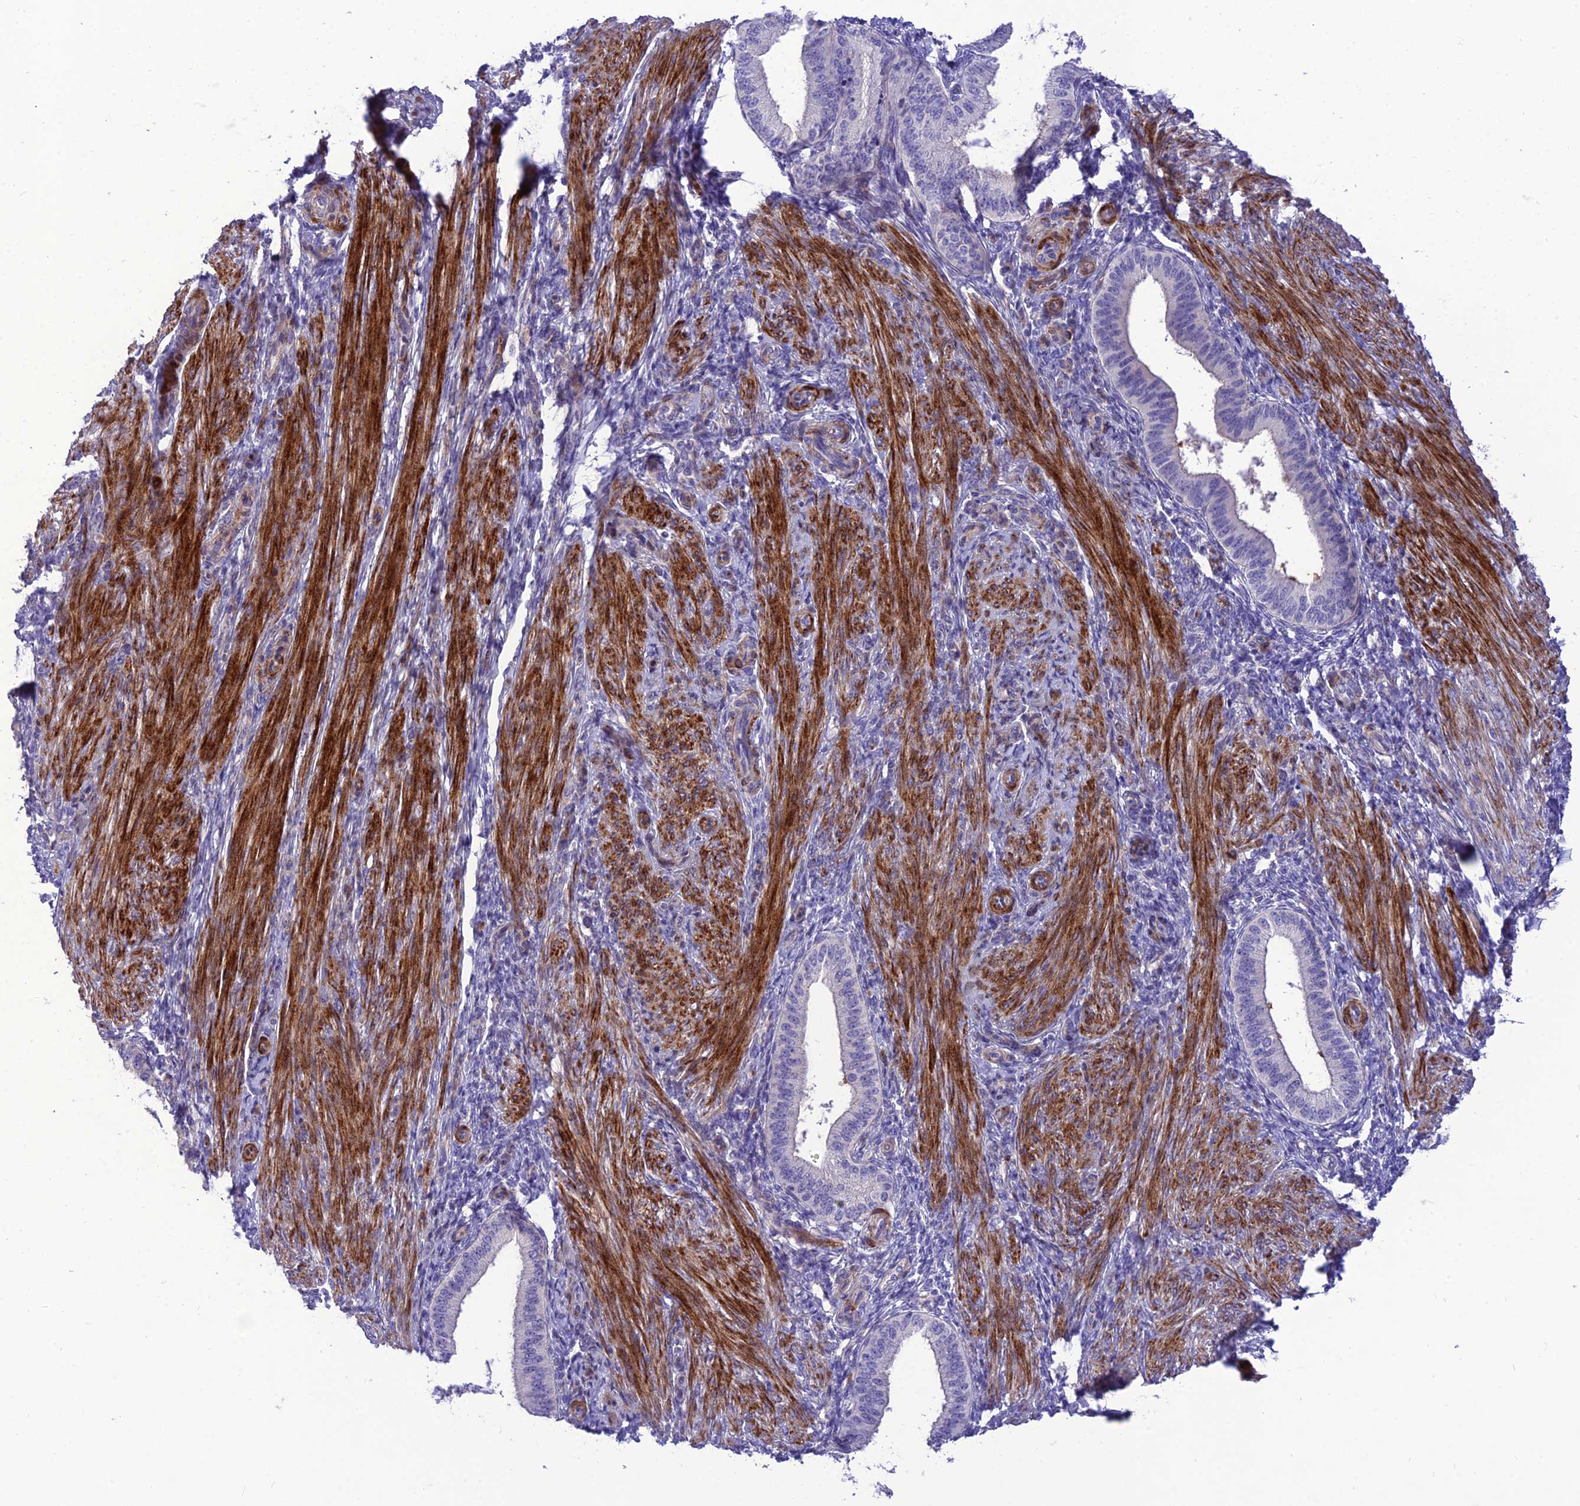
{"staining": {"intensity": "negative", "quantity": "none", "location": "none"}, "tissue": "endometrium", "cell_type": "Cells in endometrial stroma", "image_type": "normal", "snomed": [{"axis": "morphology", "description": "Normal tissue, NOS"}, {"axis": "topography", "description": "Endometrium"}], "caption": "Immunohistochemistry photomicrograph of benign endometrium: human endometrium stained with DAB (3,3'-diaminobenzidine) shows no significant protein positivity in cells in endometrial stroma.", "gene": "TEKT3", "patient": {"sex": "female", "age": 39}}